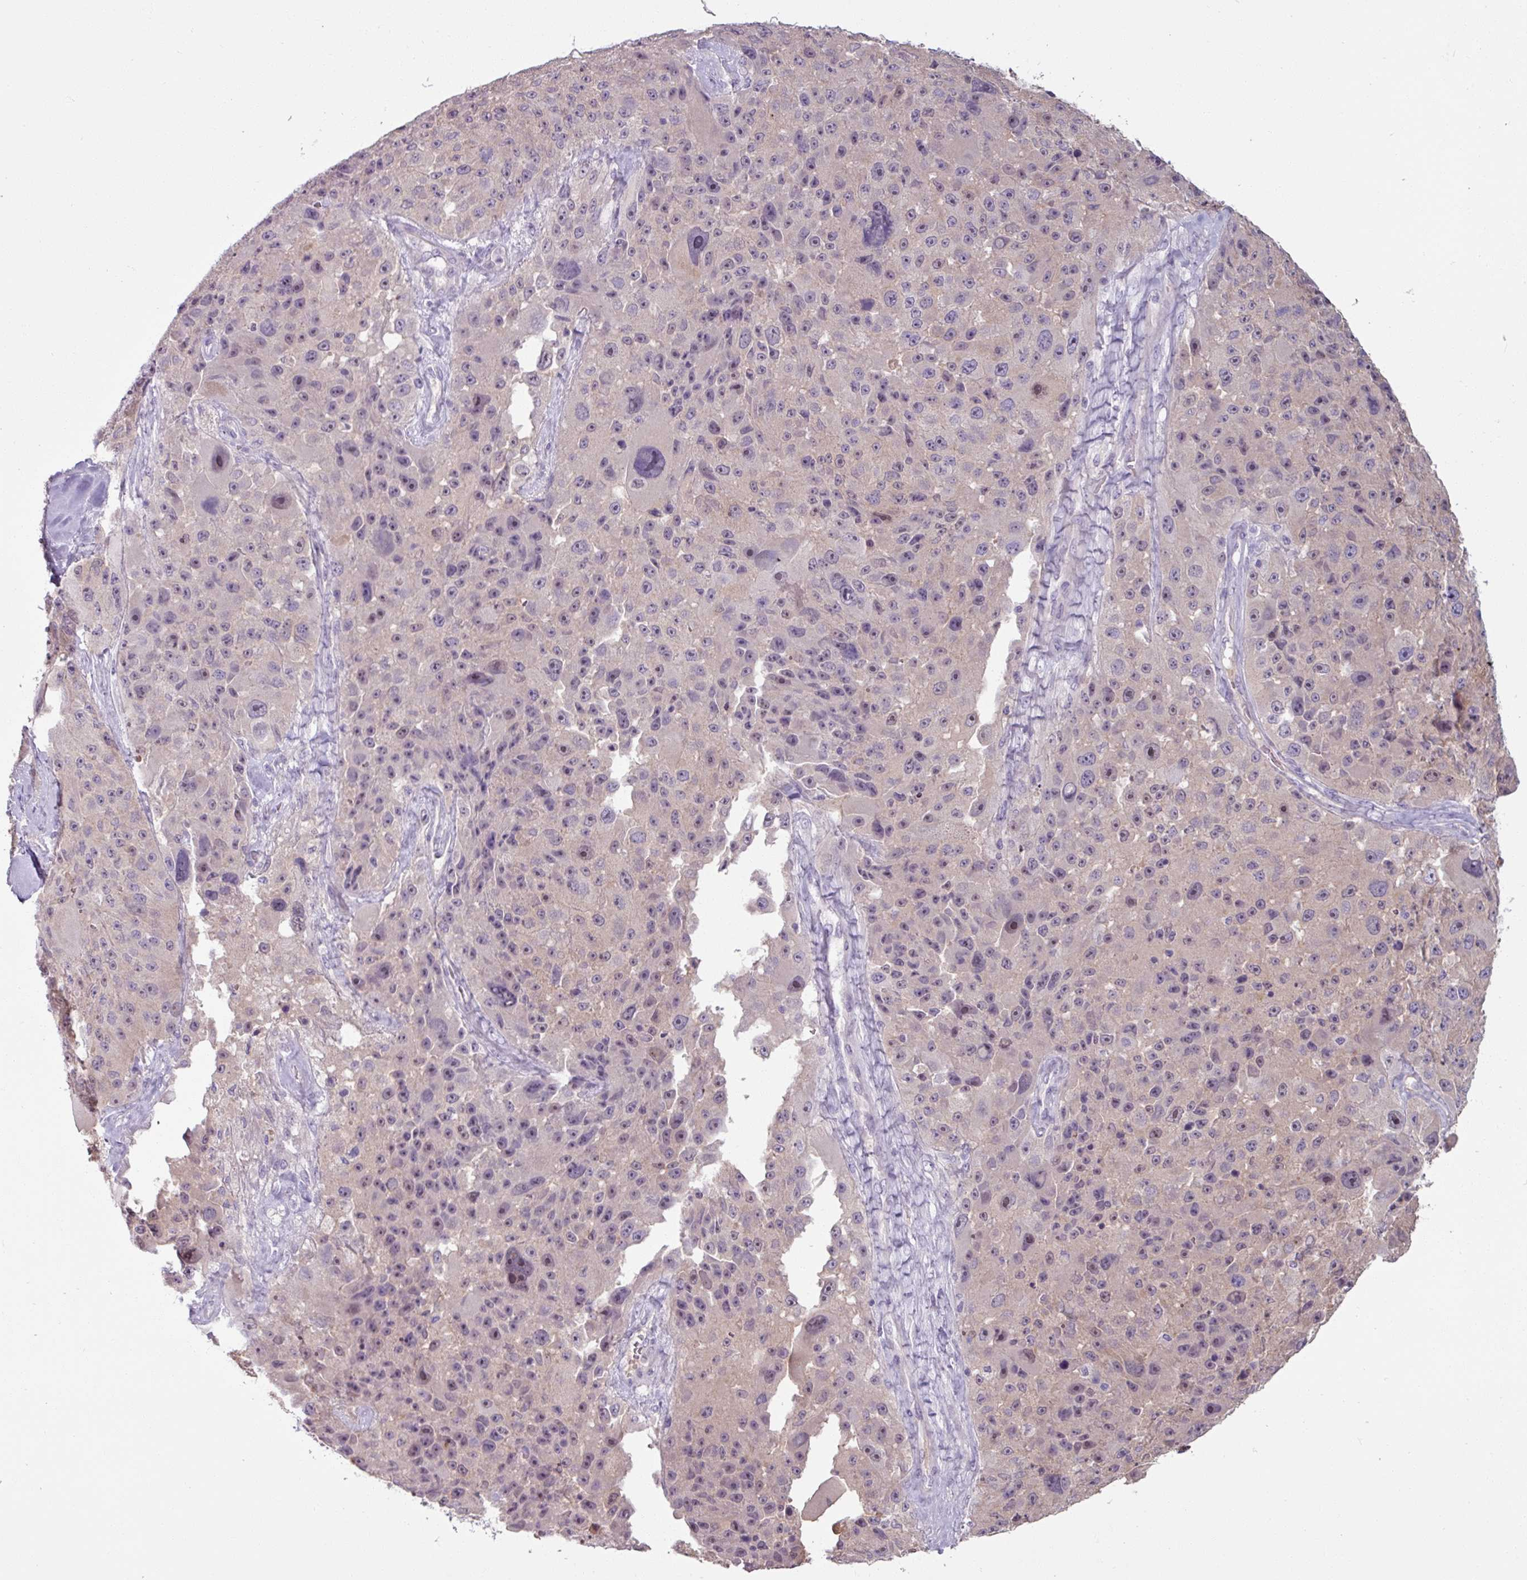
{"staining": {"intensity": "weak", "quantity": "25%-75%", "location": "nuclear"}, "tissue": "melanoma", "cell_type": "Tumor cells", "image_type": "cancer", "snomed": [{"axis": "morphology", "description": "Malignant melanoma, Metastatic site"}, {"axis": "topography", "description": "Lymph node"}], "caption": "Tumor cells display low levels of weak nuclear staining in approximately 25%-75% of cells in malignant melanoma (metastatic site). The staining is performed using DAB brown chromogen to label protein expression. The nuclei are counter-stained blue using hematoxylin.", "gene": "PNMA6A", "patient": {"sex": "male", "age": 62}}